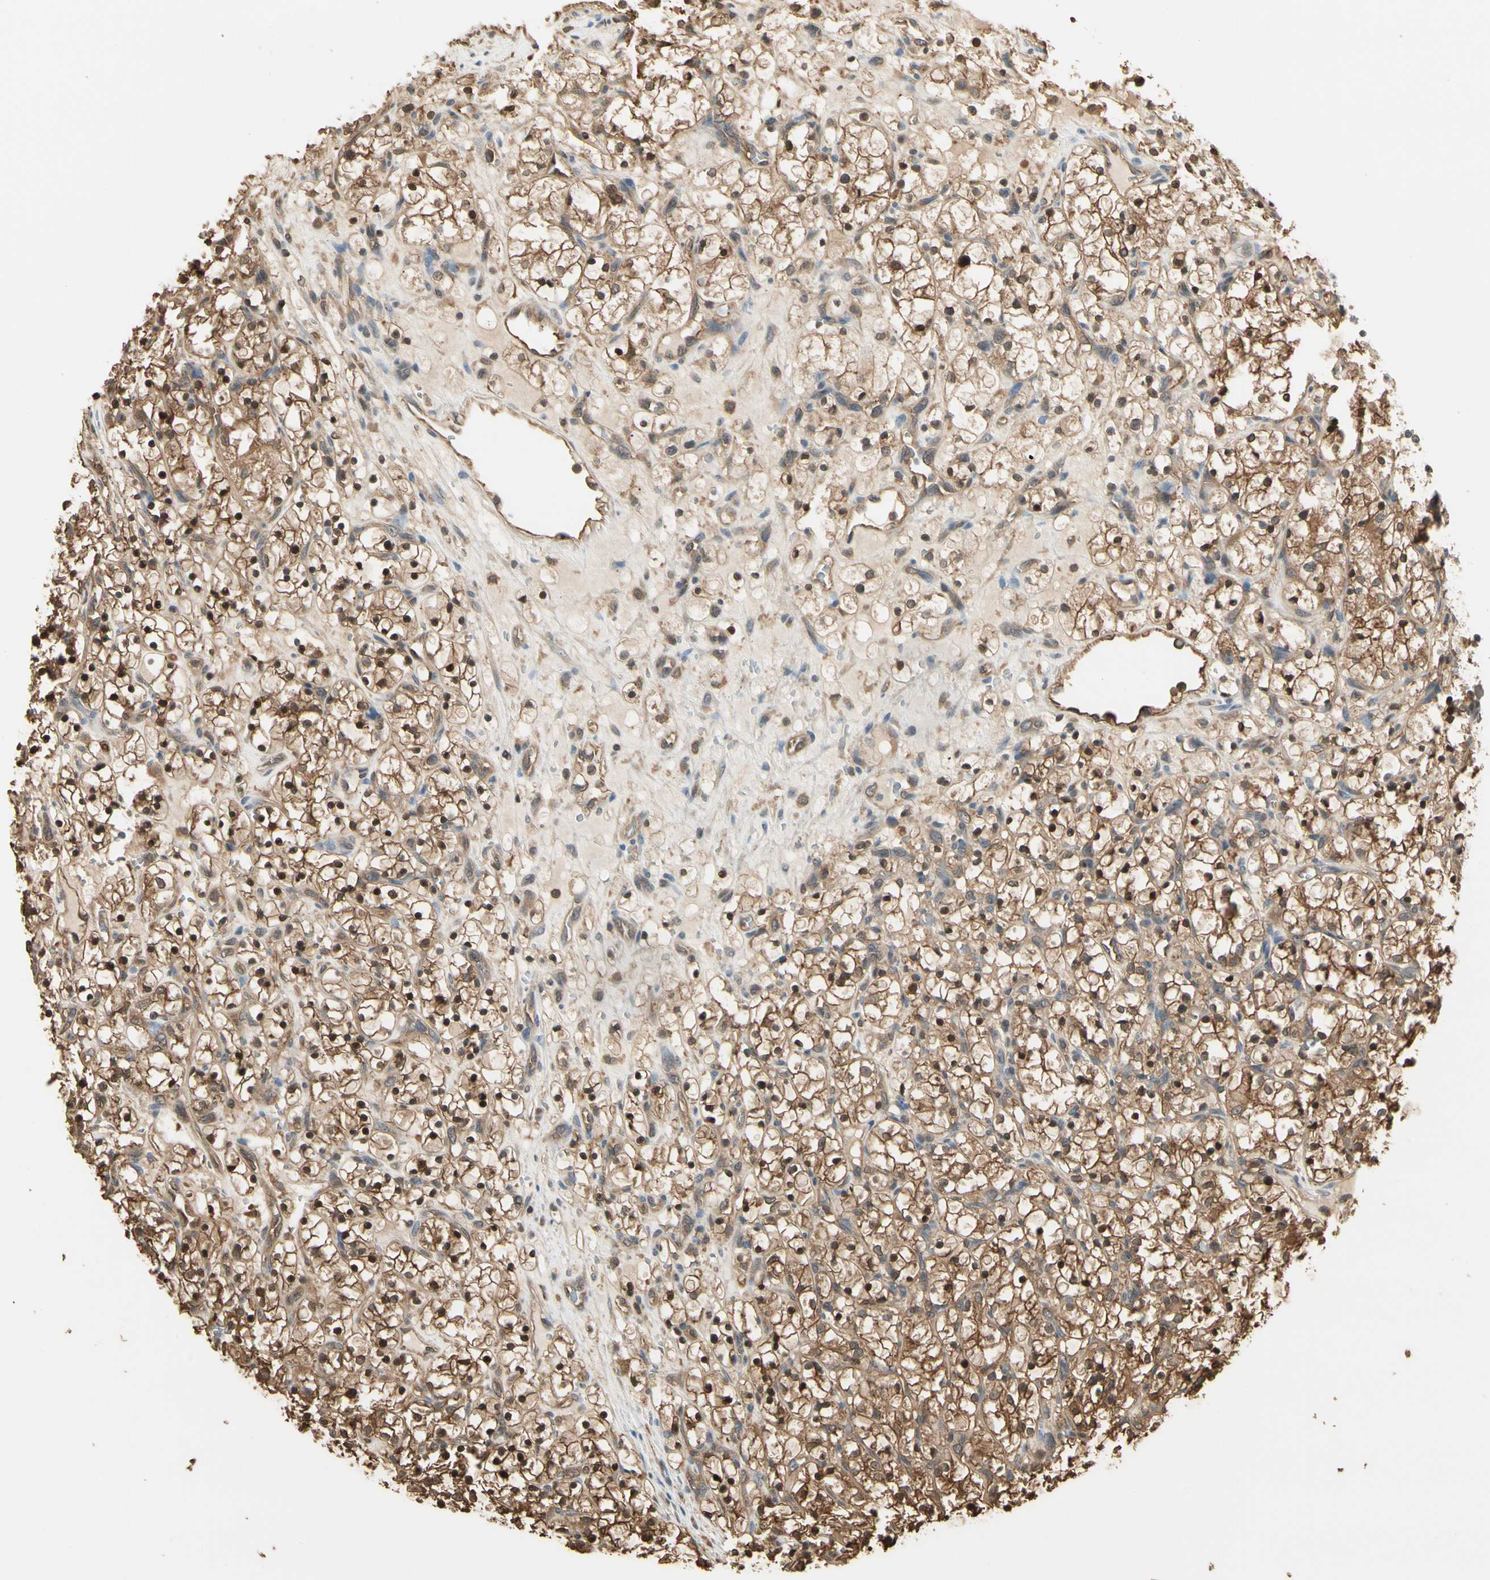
{"staining": {"intensity": "strong", "quantity": ">75%", "location": "cytoplasmic/membranous,nuclear"}, "tissue": "renal cancer", "cell_type": "Tumor cells", "image_type": "cancer", "snomed": [{"axis": "morphology", "description": "Adenocarcinoma, NOS"}, {"axis": "topography", "description": "Kidney"}], "caption": "IHC micrograph of human adenocarcinoma (renal) stained for a protein (brown), which demonstrates high levels of strong cytoplasmic/membranous and nuclear positivity in about >75% of tumor cells.", "gene": "YWHAE", "patient": {"sex": "female", "age": 69}}